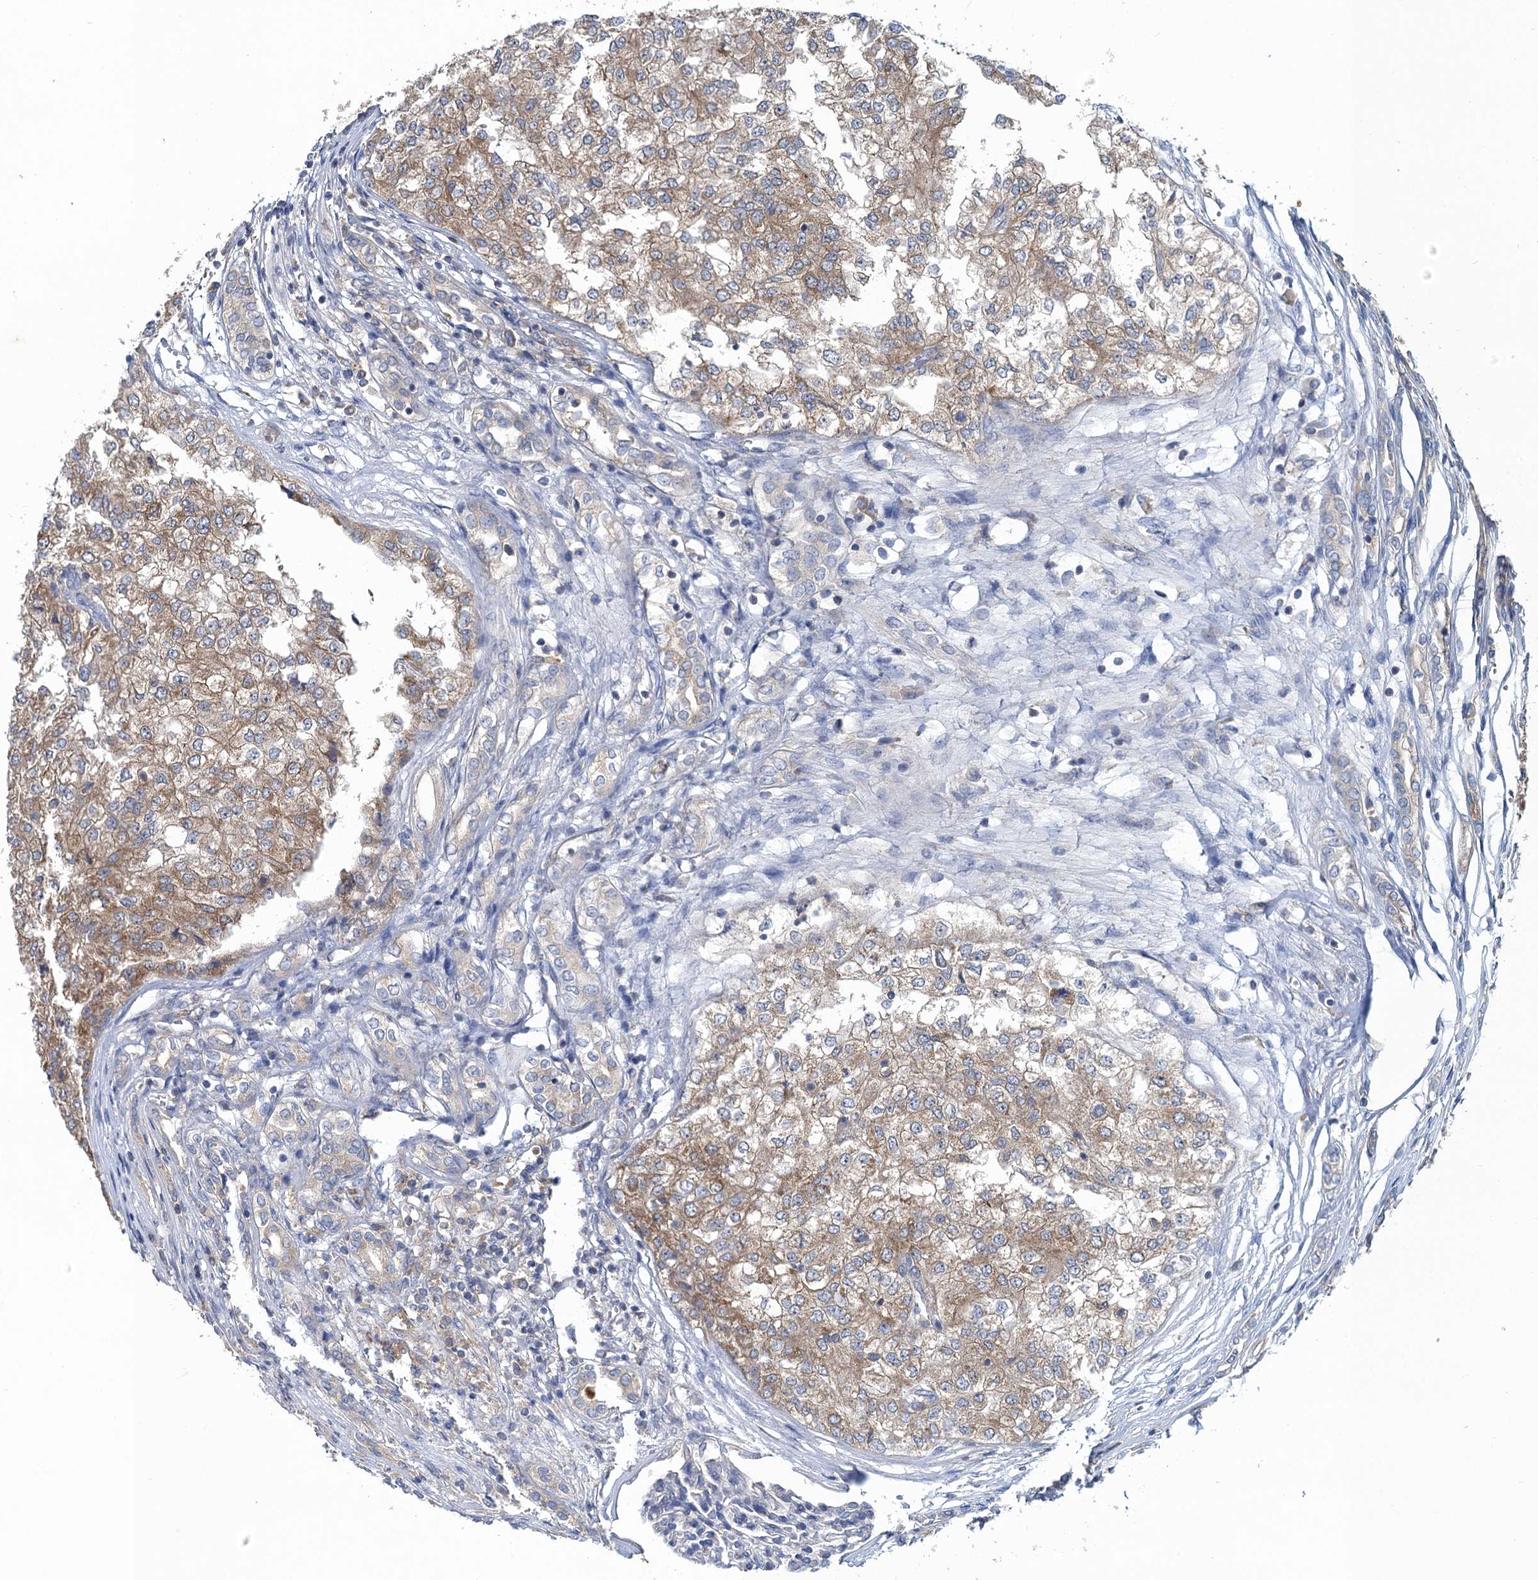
{"staining": {"intensity": "weak", "quantity": ">75%", "location": "cytoplasmic/membranous"}, "tissue": "renal cancer", "cell_type": "Tumor cells", "image_type": "cancer", "snomed": [{"axis": "morphology", "description": "Adenocarcinoma, NOS"}, {"axis": "topography", "description": "Kidney"}], "caption": "Immunohistochemical staining of human renal cancer displays low levels of weak cytoplasmic/membranous positivity in approximately >75% of tumor cells.", "gene": "SNAP29", "patient": {"sex": "female", "age": 54}}